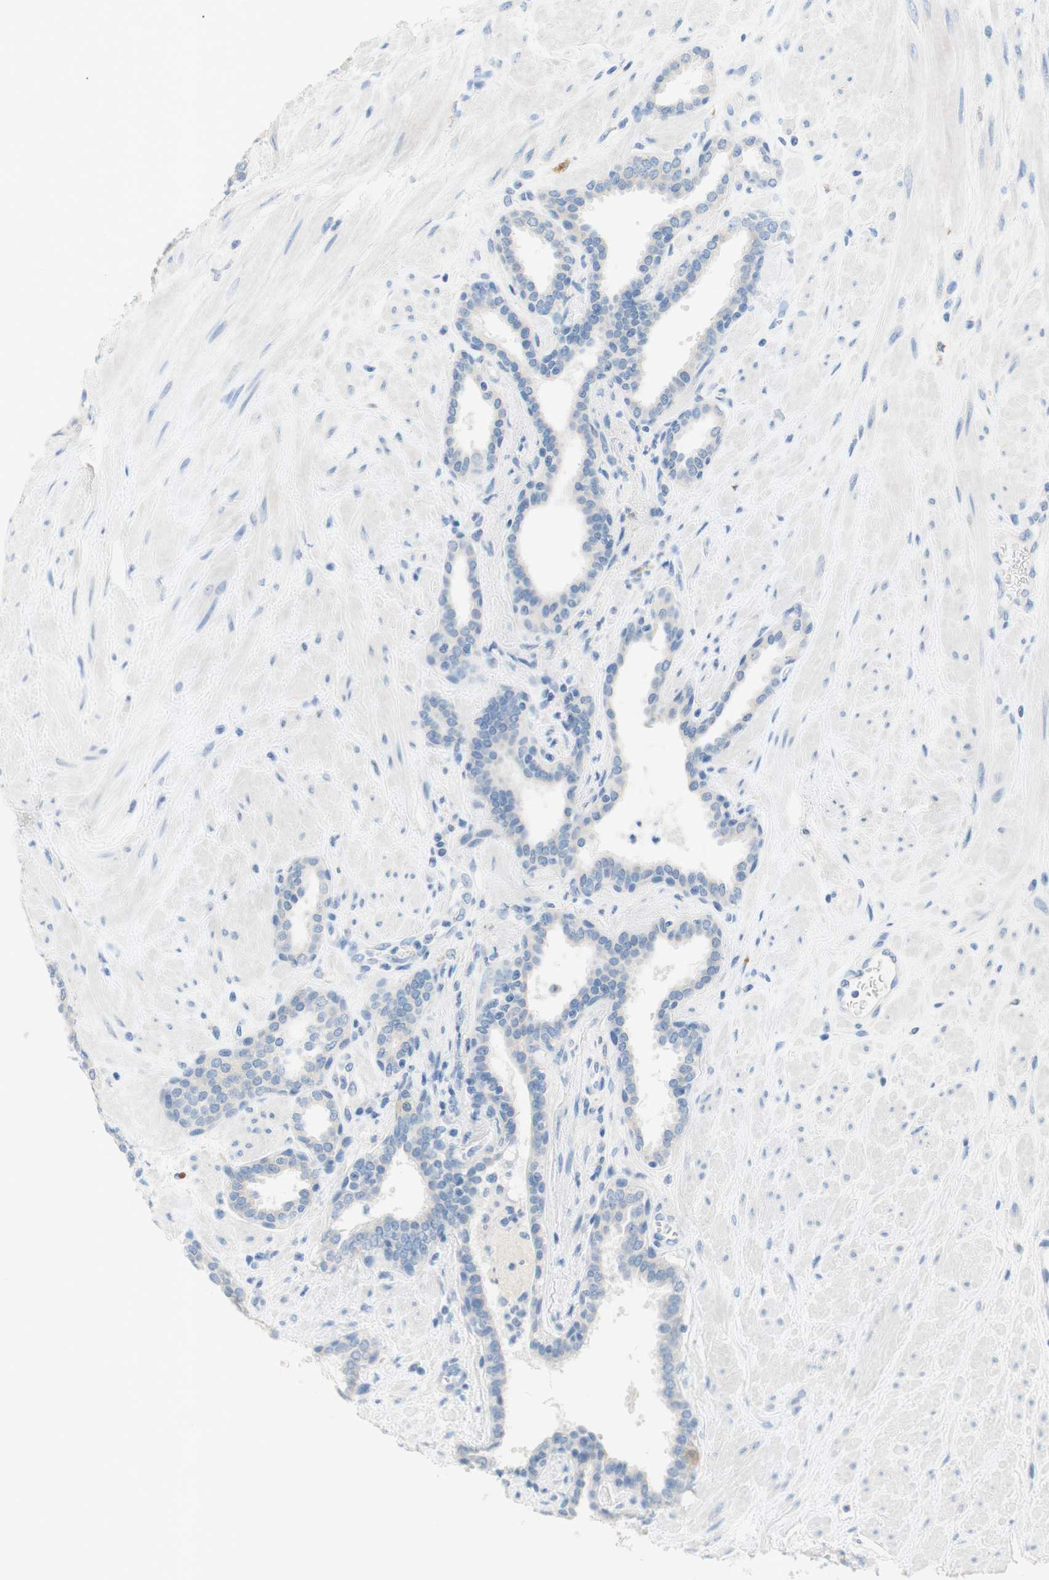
{"staining": {"intensity": "negative", "quantity": "none", "location": "none"}, "tissue": "prostate", "cell_type": "Glandular cells", "image_type": "normal", "snomed": [{"axis": "morphology", "description": "Normal tissue, NOS"}, {"axis": "topography", "description": "Prostate"}], "caption": "DAB (3,3'-diaminobenzidine) immunohistochemical staining of normal human prostate shows no significant staining in glandular cells.", "gene": "POLR2J3", "patient": {"sex": "male", "age": 51}}